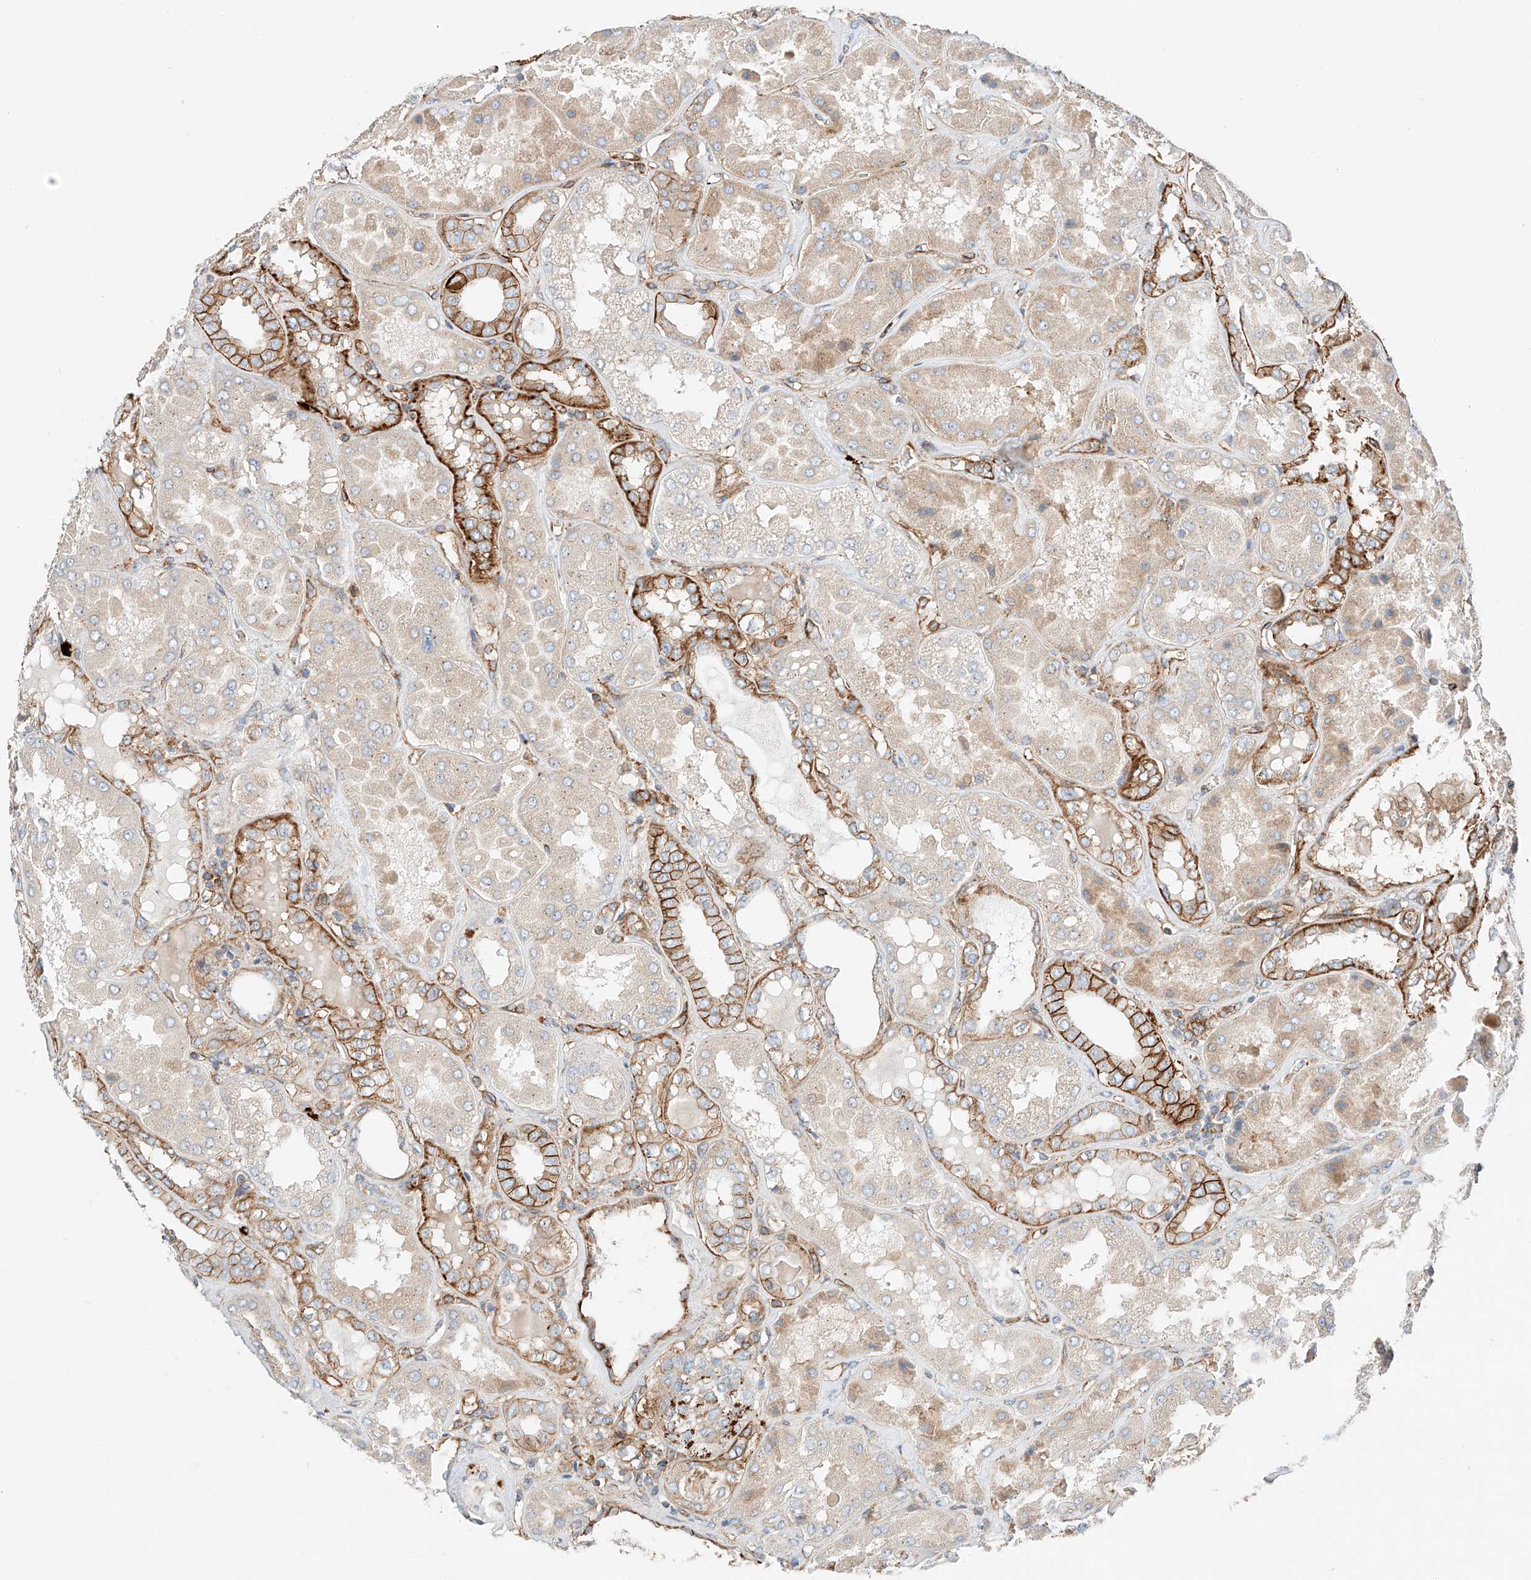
{"staining": {"intensity": "moderate", "quantity": "25%-75%", "location": "cytoplasmic/membranous"}, "tissue": "kidney", "cell_type": "Cells in glomeruli", "image_type": "normal", "snomed": [{"axis": "morphology", "description": "Normal tissue, NOS"}, {"axis": "topography", "description": "Kidney"}], "caption": "The histopathology image displays staining of benign kidney, revealing moderate cytoplasmic/membranous protein staining (brown color) within cells in glomeruli. Nuclei are stained in blue.", "gene": "MINDY4", "patient": {"sex": "female", "age": 56}}